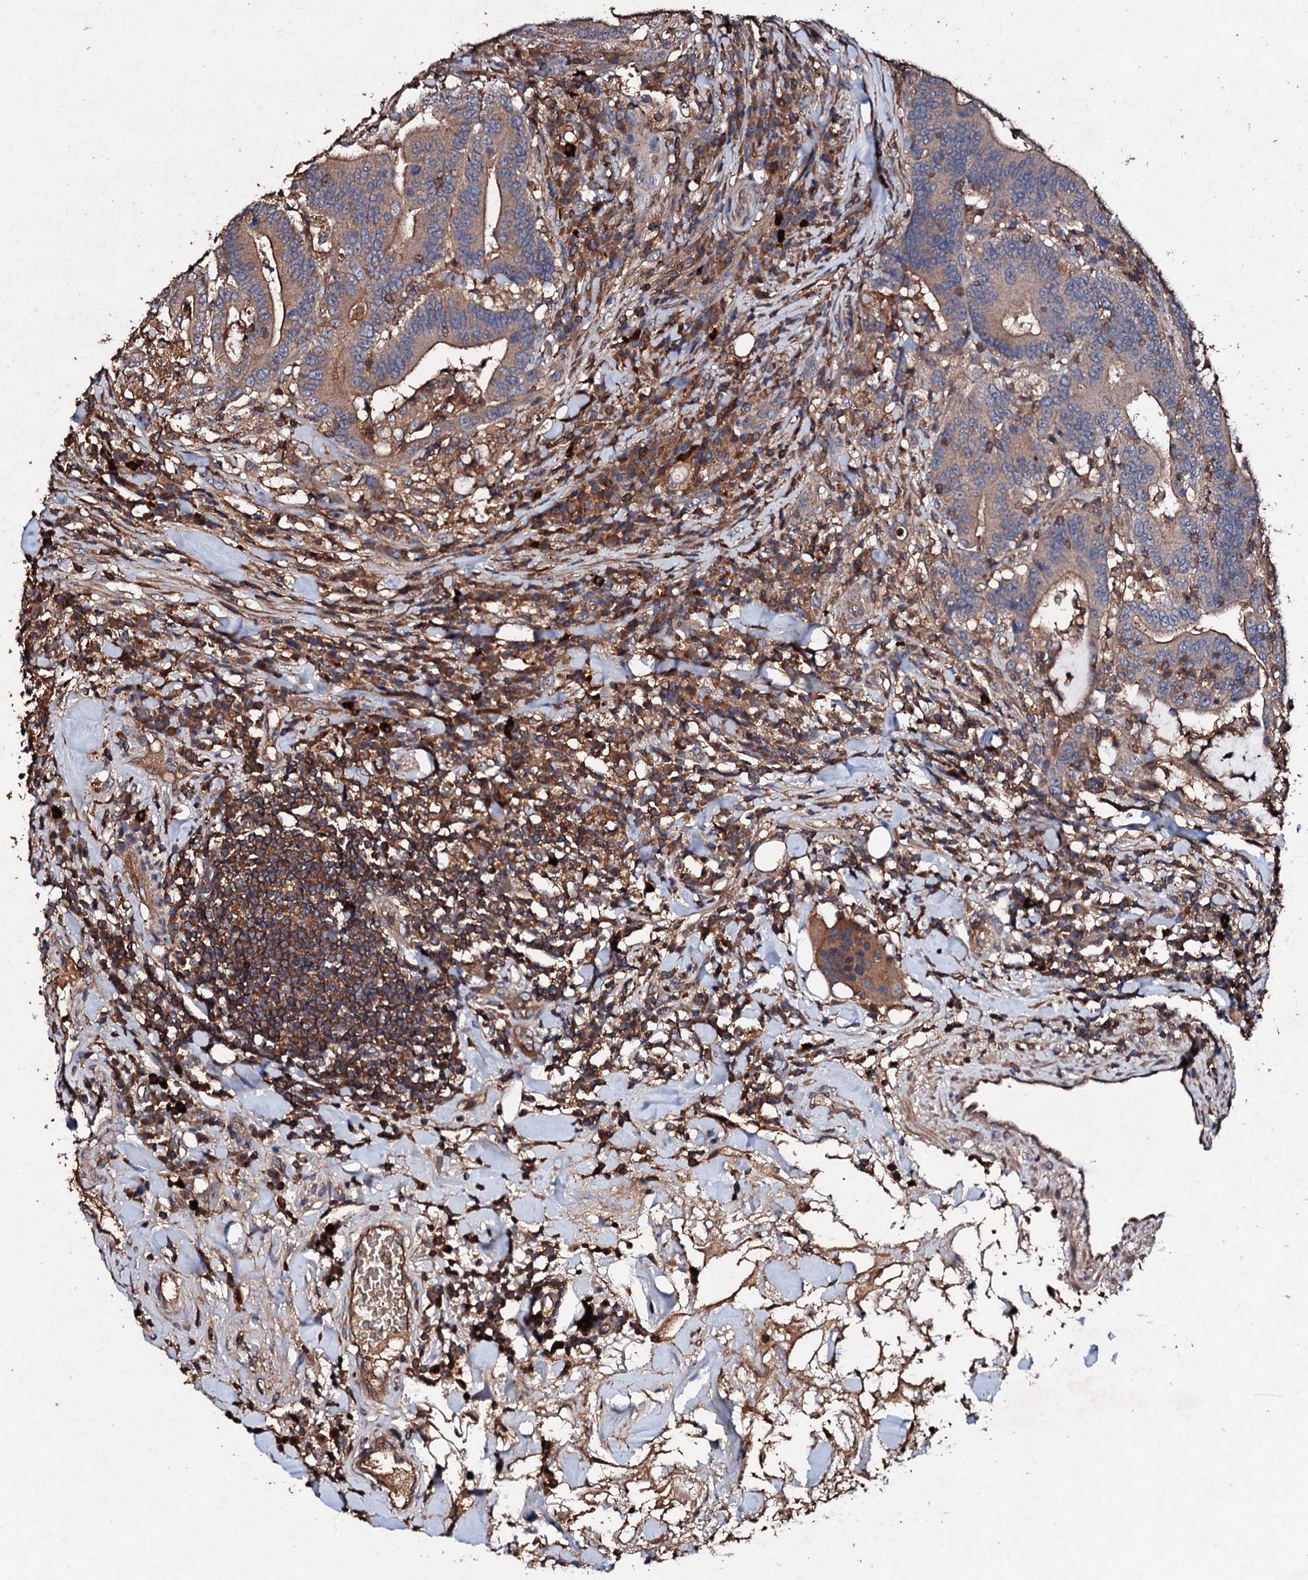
{"staining": {"intensity": "moderate", "quantity": ">75%", "location": "cytoplasmic/membranous"}, "tissue": "colorectal cancer", "cell_type": "Tumor cells", "image_type": "cancer", "snomed": [{"axis": "morphology", "description": "Adenocarcinoma, NOS"}, {"axis": "topography", "description": "Colon"}], "caption": "Adenocarcinoma (colorectal) stained with IHC reveals moderate cytoplasmic/membranous positivity in about >75% of tumor cells.", "gene": "KERA", "patient": {"sex": "female", "age": 66}}